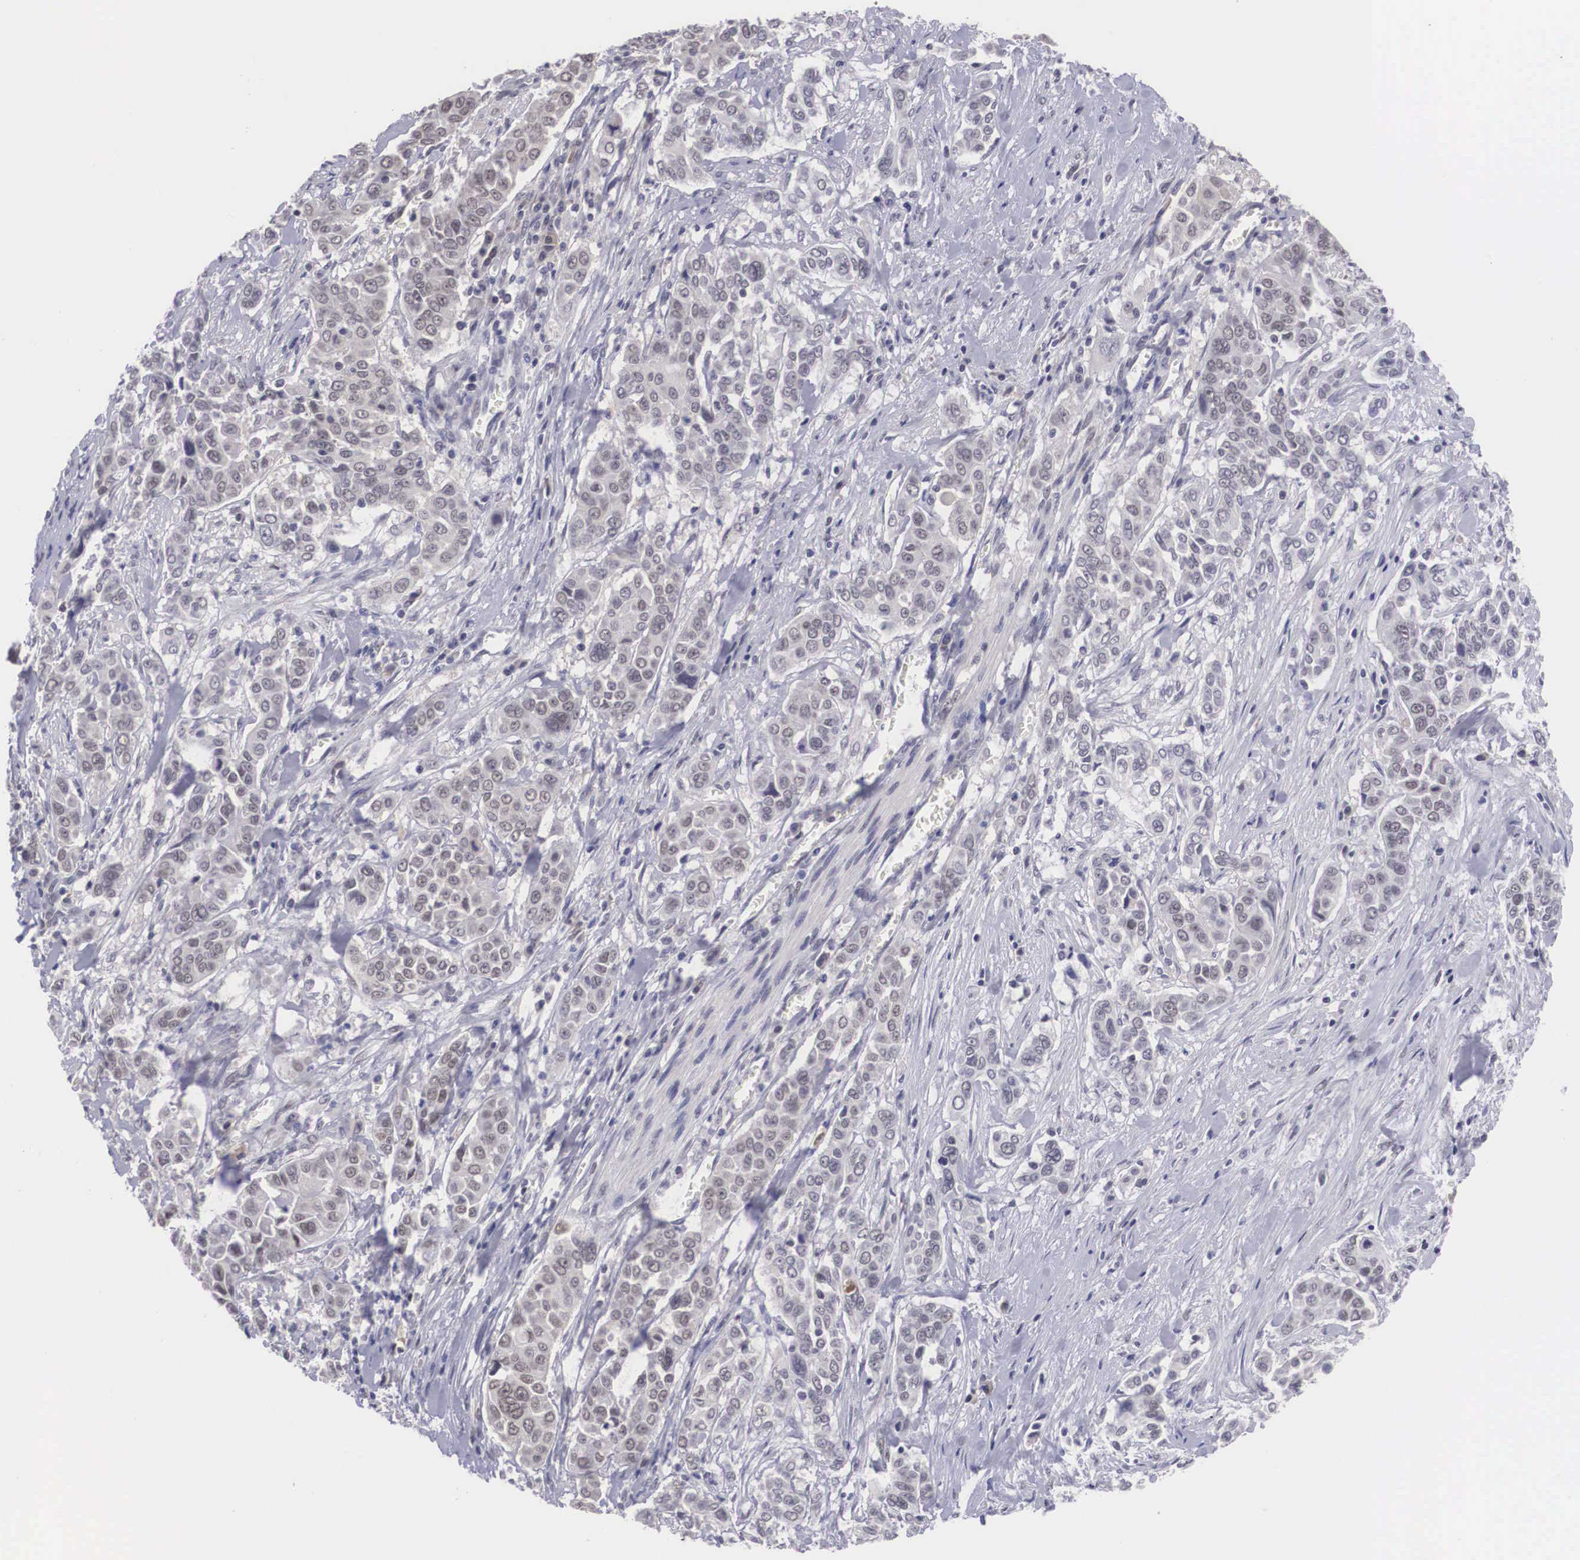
{"staining": {"intensity": "weak", "quantity": "<25%", "location": "nuclear"}, "tissue": "pancreatic cancer", "cell_type": "Tumor cells", "image_type": "cancer", "snomed": [{"axis": "morphology", "description": "Adenocarcinoma, NOS"}, {"axis": "topography", "description": "Pancreas"}], "caption": "This image is of pancreatic adenocarcinoma stained with immunohistochemistry (IHC) to label a protein in brown with the nuclei are counter-stained blue. There is no staining in tumor cells. Nuclei are stained in blue.", "gene": "ZNF275", "patient": {"sex": "female", "age": 52}}